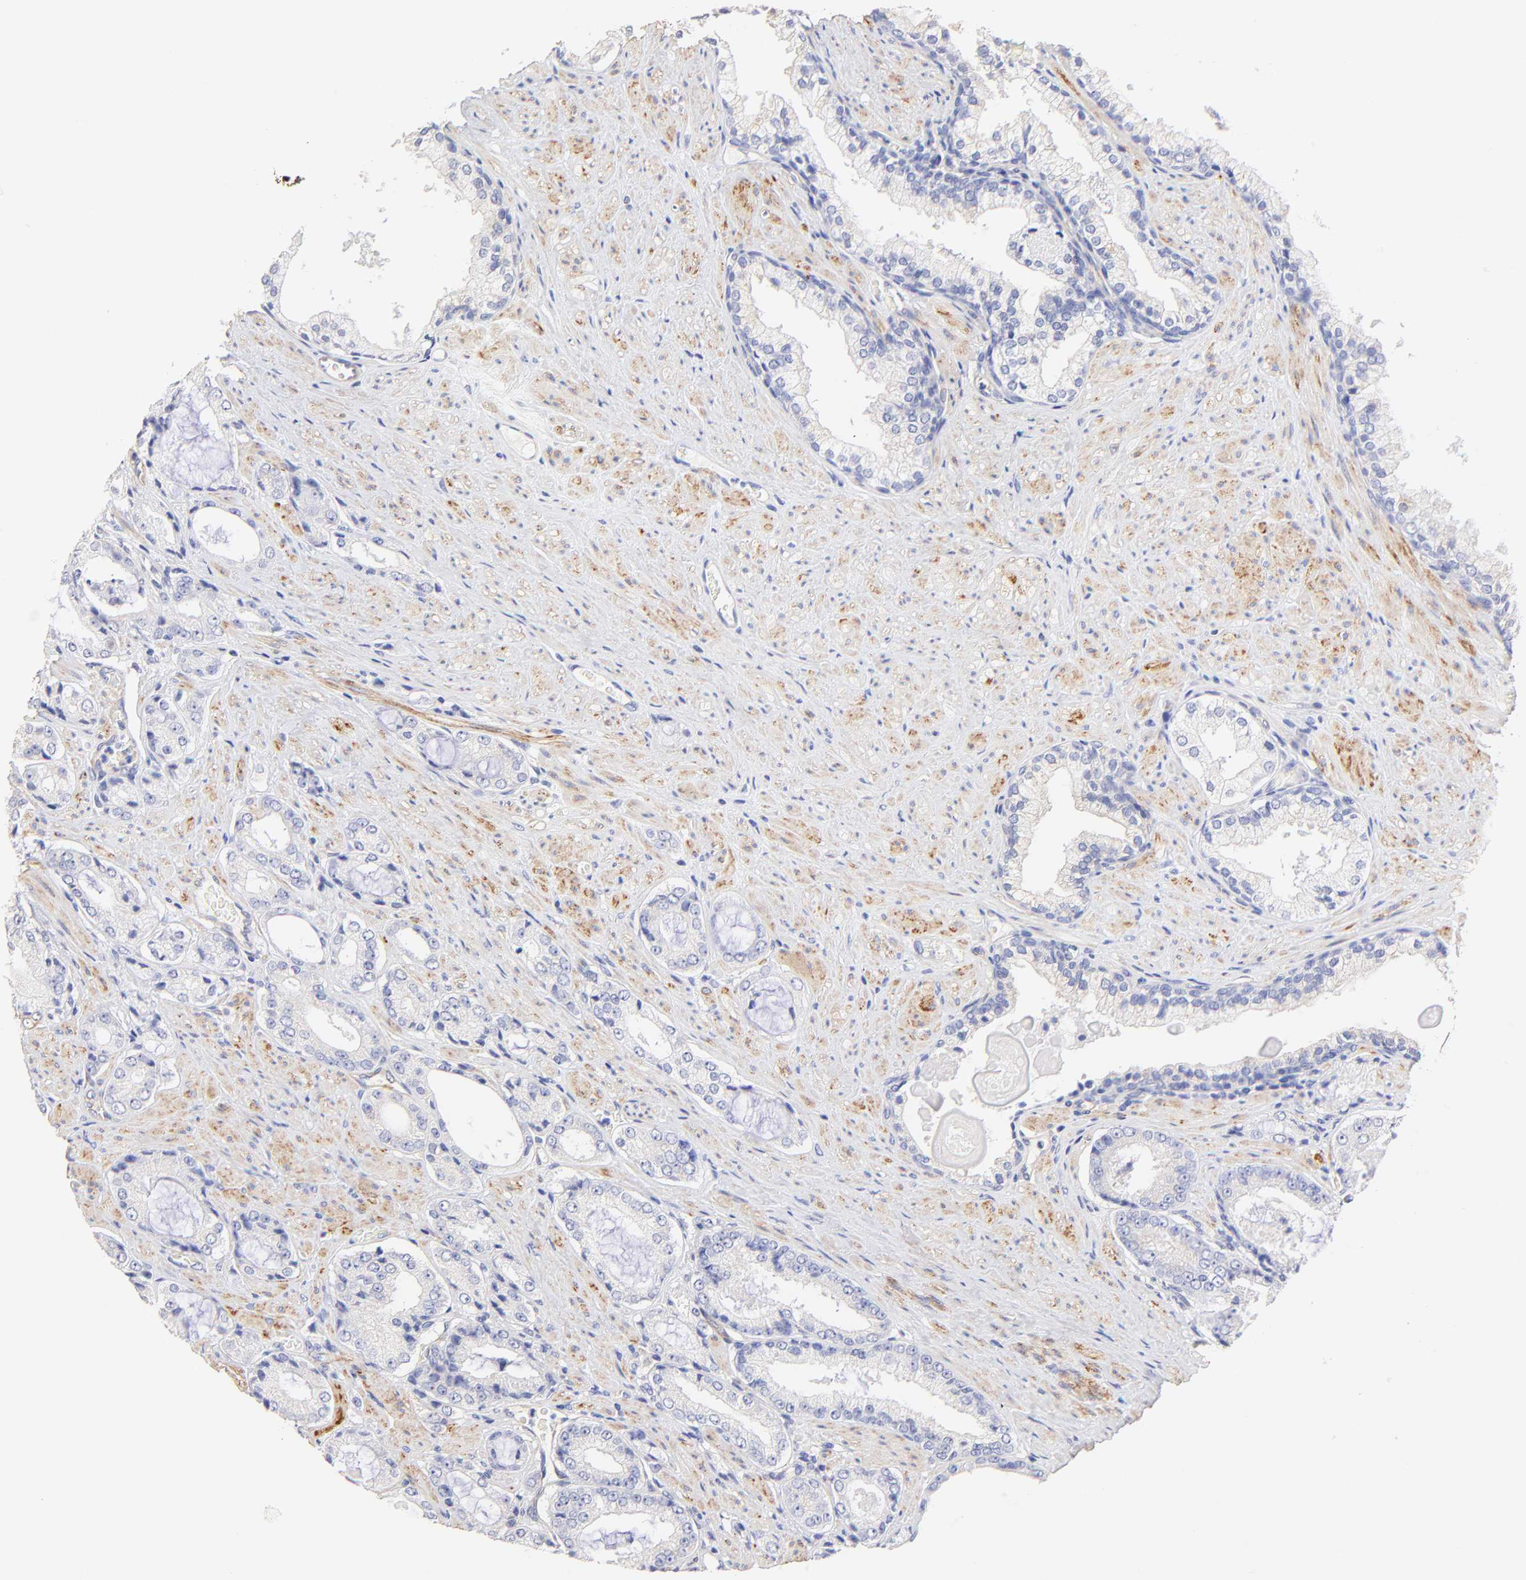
{"staining": {"intensity": "negative", "quantity": "none", "location": "none"}, "tissue": "prostate cancer", "cell_type": "Tumor cells", "image_type": "cancer", "snomed": [{"axis": "morphology", "description": "Adenocarcinoma, Medium grade"}, {"axis": "topography", "description": "Prostate"}], "caption": "The image shows no staining of tumor cells in prostate cancer.", "gene": "ACTRT1", "patient": {"sex": "male", "age": 60}}